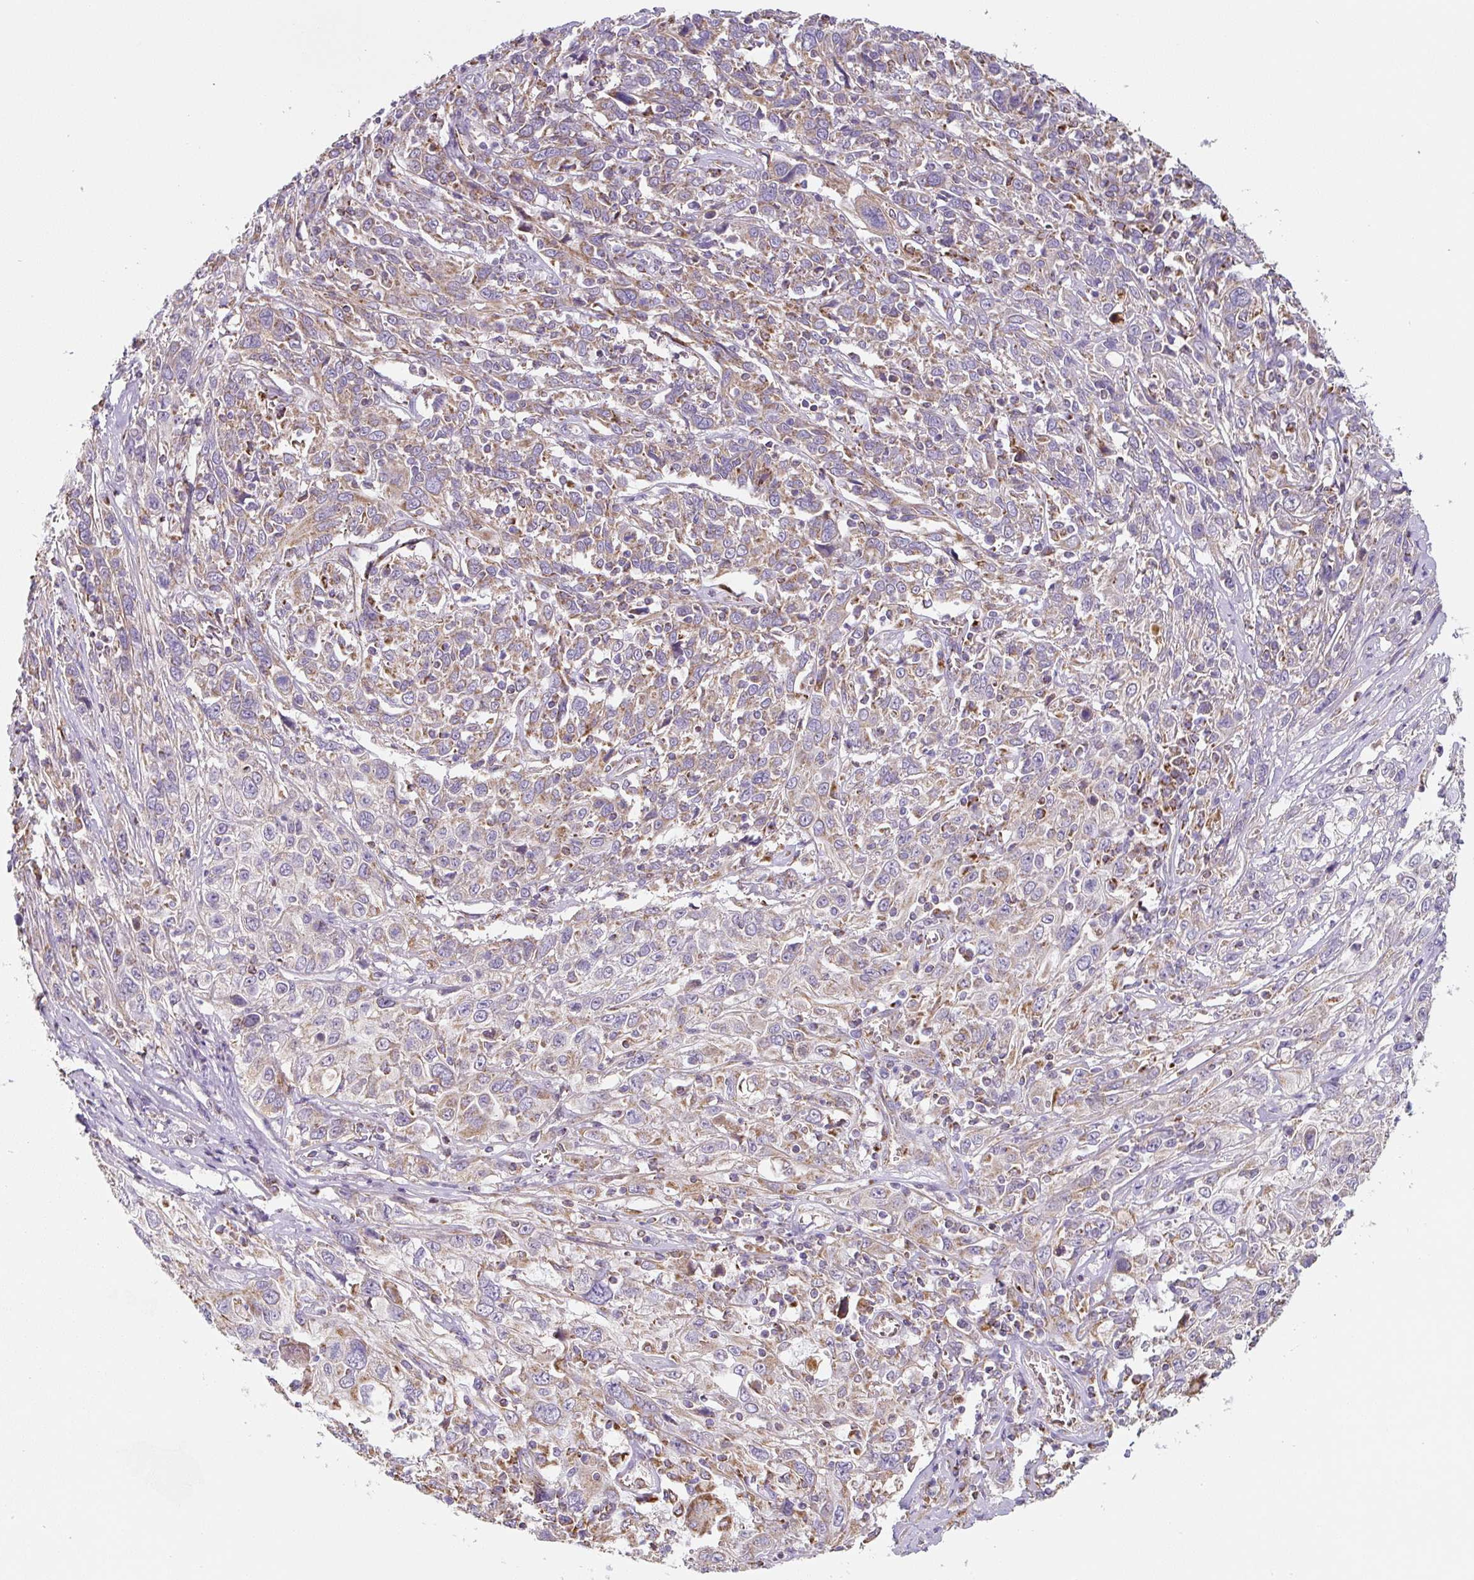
{"staining": {"intensity": "weak", "quantity": "25%-75%", "location": "cytoplasmic/membranous"}, "tissue": "cervical cancer", "cell_type": "Tumor cells", "image_type": "cancer", "snomed": [{"axis": "morphology", "description": "Squamous cell carcinoma, NOS"}, {"axis": "topography", "description": "Cervix"}], "caption": "Human cervical squamous cell carcinoma stained with a protein marker displays weak staining in tumor cells.", "gene": "MT-CO2", "patient": {"sex": "female", "age": 46}}